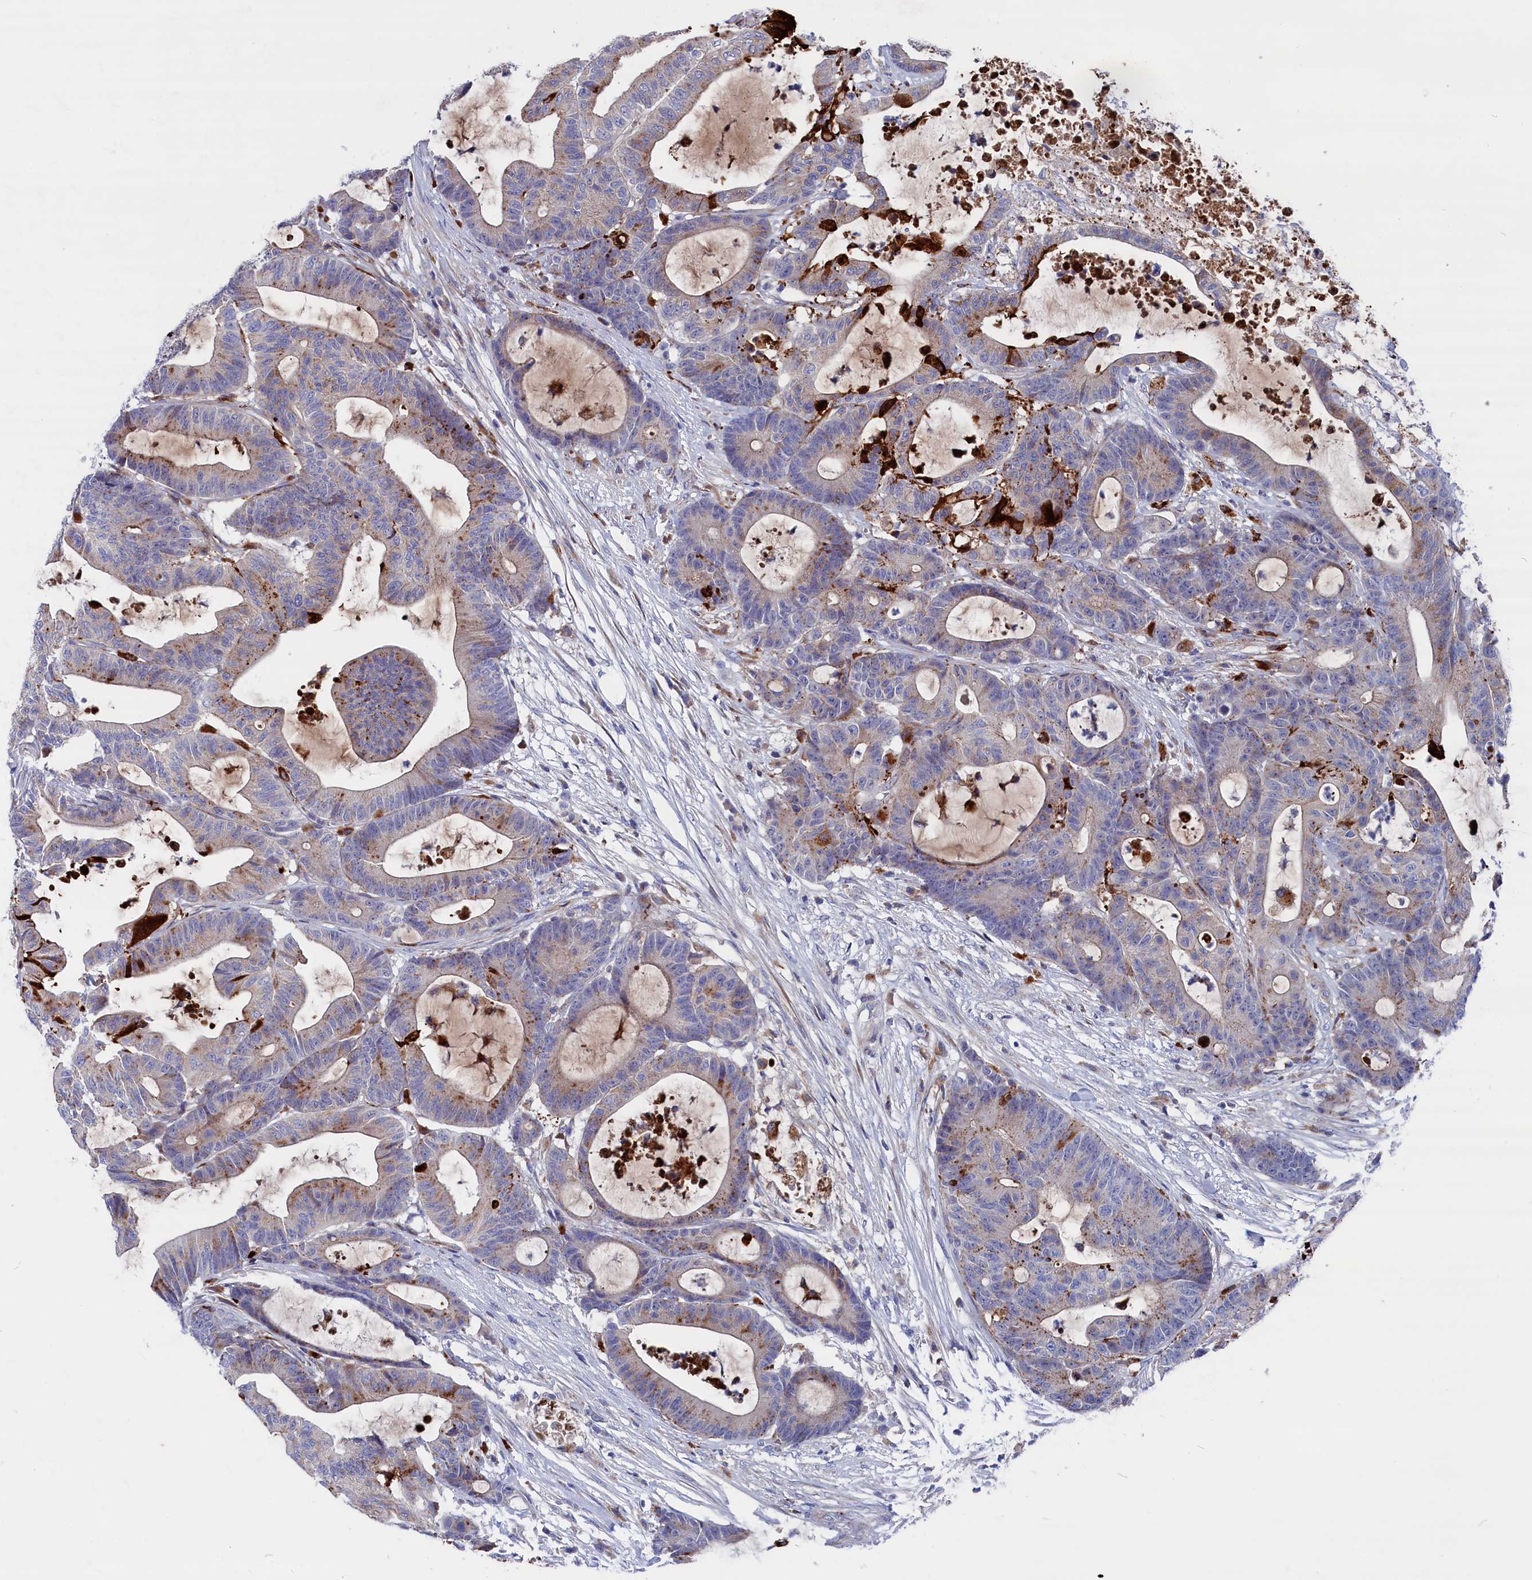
{"staining": {"intensity": "weak", "quantity": "25%-75%", "location": "cytoplasmic/membranous"}, "tissue": "colorectal cancer", "cell_type": "Tumor cells", "image_type": "cancer", "snomed": [{"axis": "morphology", "description": "Adenocarcinoma, NOS"}, {"axis": "topography", "description": "Colon"}], "caption": "A brown stain shows weak cytoplasmic/membranous expression of a protein in human colorectal cancer (adenocarcinoma) tumor cells. (IHC, brightfield microscopy, high magnification).", "gene": "NUDT7", "patient": {"sex": "female", "age": 84}}